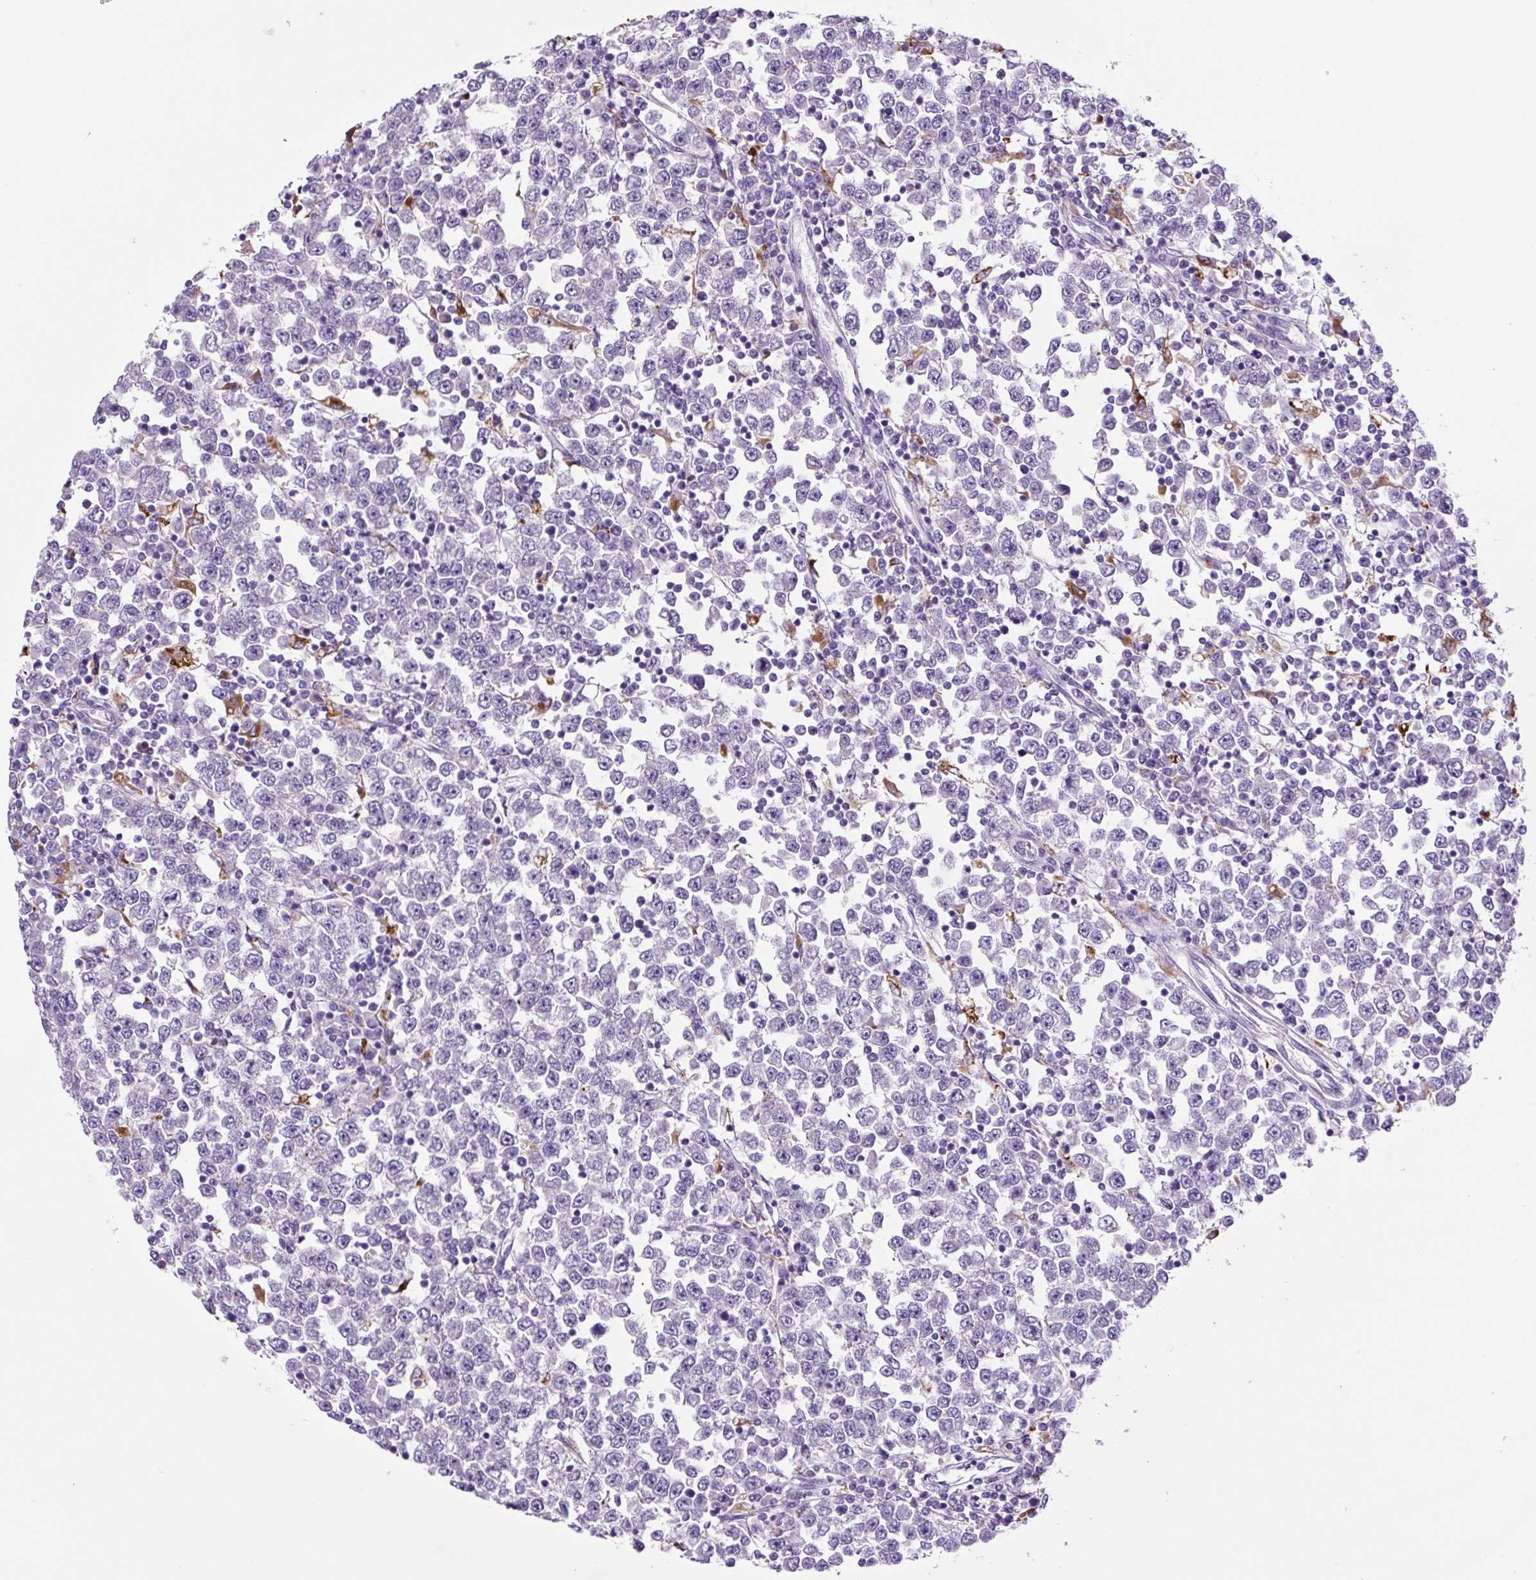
{"staining": {"intensity": "negative", "quantity": "none", "location": "none"}, "tissue": "testis cancer", "cell_type": "Tumor cells", "image_type": "cancer", "snomed": [{"axis": "morphology", "description": "Seminoma, NOS"}, {"axis": "topography", "description": "Testis"}], "caption": "A high-resolution micrograph shows immunohistochemistry (IHC) staining of testis seminoma, which reveals no significant staining in tumor cells.", "gene": "LCN10", "patient": {"sex": "male", "age": 65}}